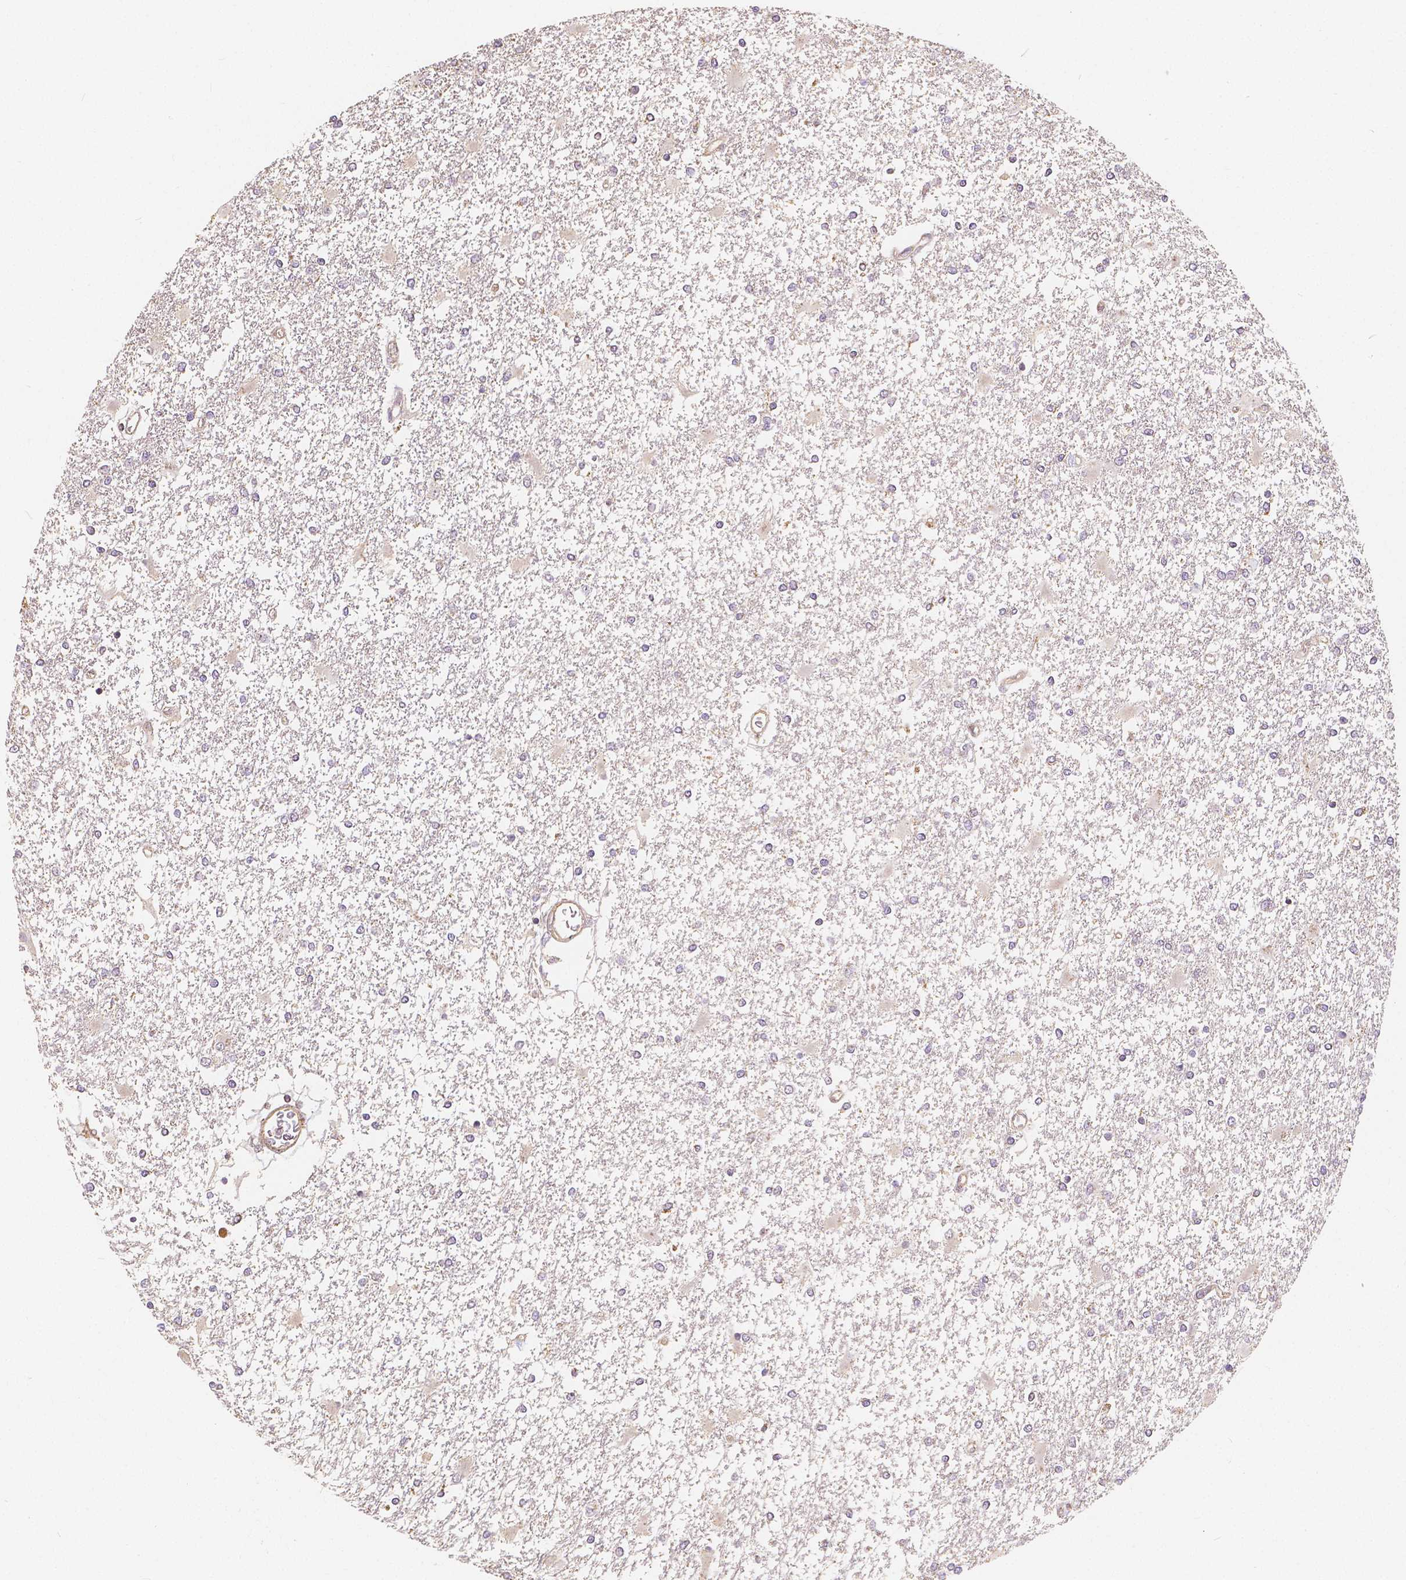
{"staining": {"intensity": "negative", "quantity": "none", "location": "none"}, "tissue": "glioma", "cell_type": "Tumor cells", "image_type": "cancer", "snomed": [{"axis": "morphology", "description": "Glioma, malignant, High grade"}, {"axis": "topography", "description": "Cerebral cortex"}], "caption": "Glioma was stained to show a protein in brown. There is no significant expression in tumor cells.", "gene": "PEX26", "patient": {"sex": "male", "age": 79}}